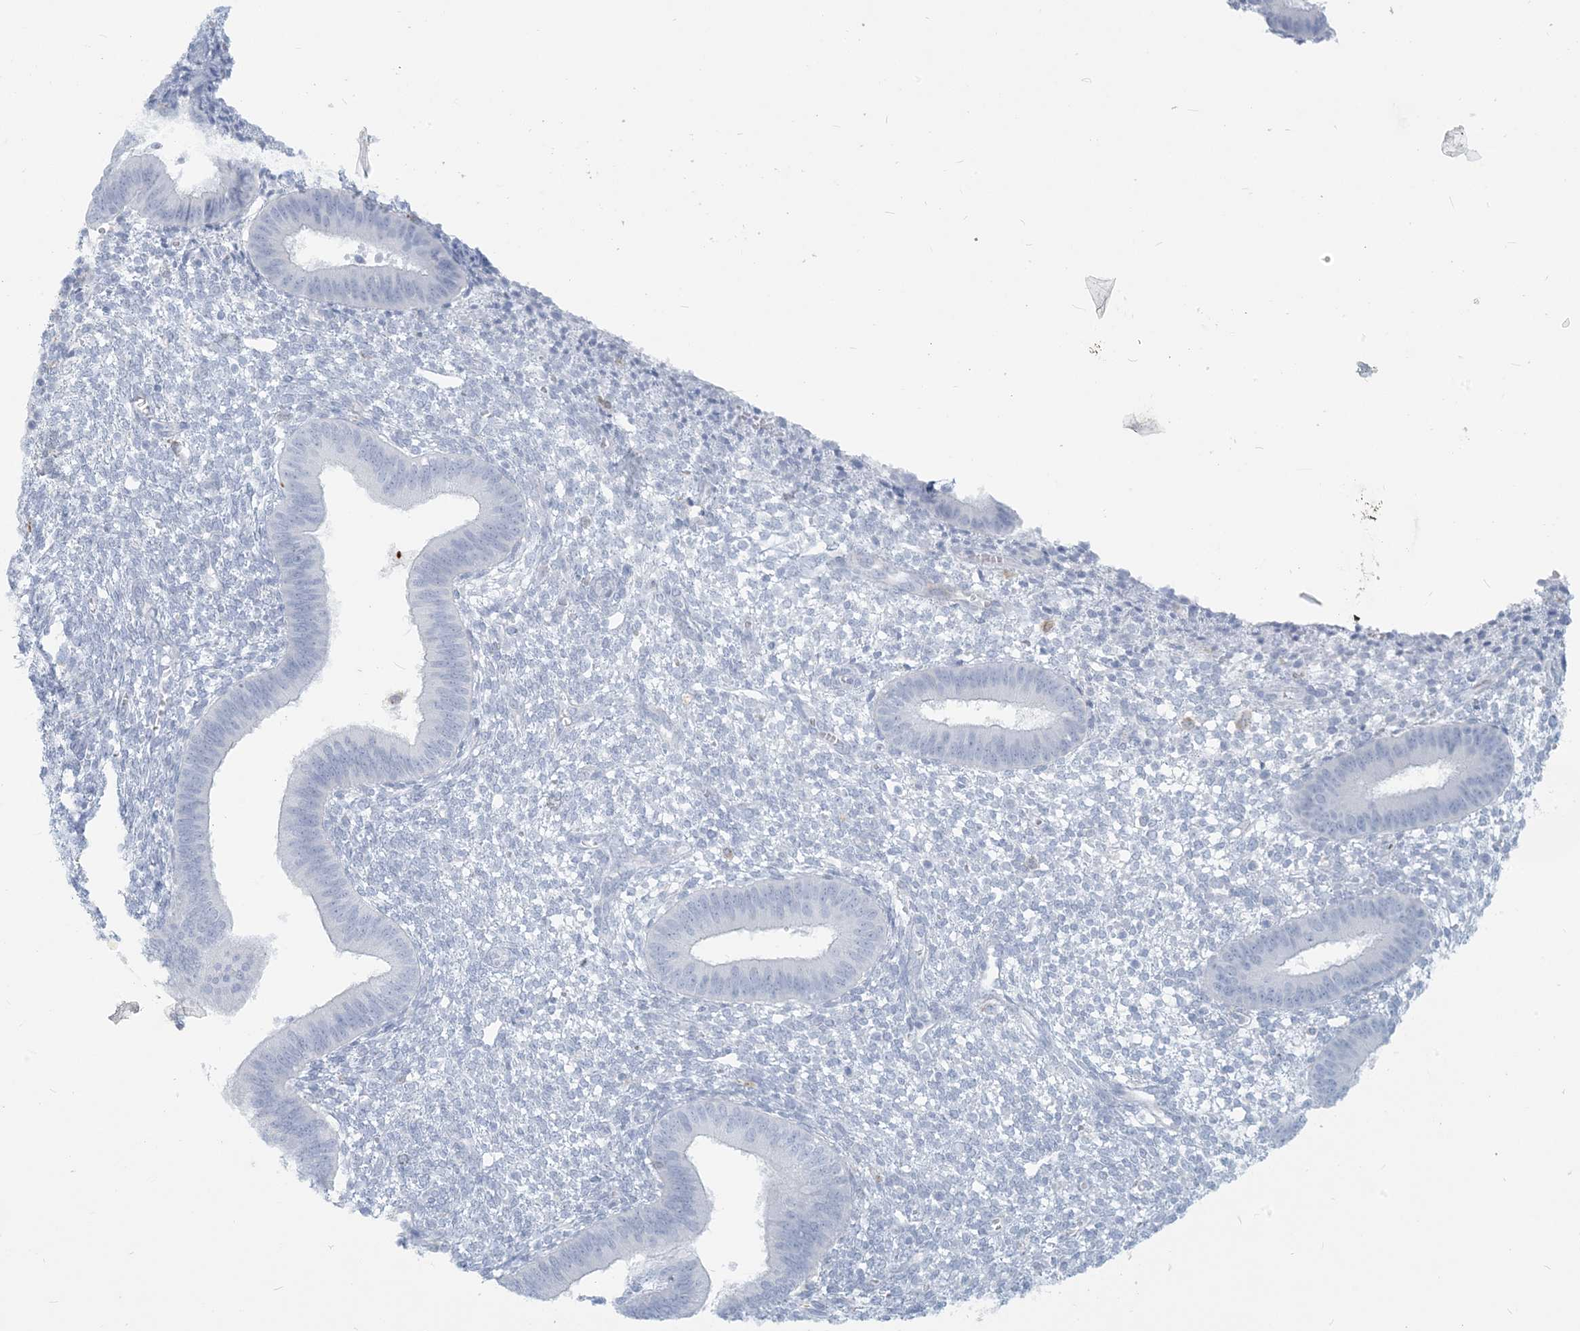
{"staining": {"intensity": "negative", "quantity": "none", "location": "none"}, "tissue": "endometrium", "cell_type": "Cells in endometrial stroma", "image_type": "normal", "snomed": [{"axis": "morphology", "description": "Normal tissue, NOS"}, {"axis": "topography", "description": "Endometrium"}], "caption": "DAB immunohistochemical staining of normal human endometrium shows no significant staining in cells in endometrial stroma.", "gene": "HLA", "patient": {"sex": "female", "age": 46}}